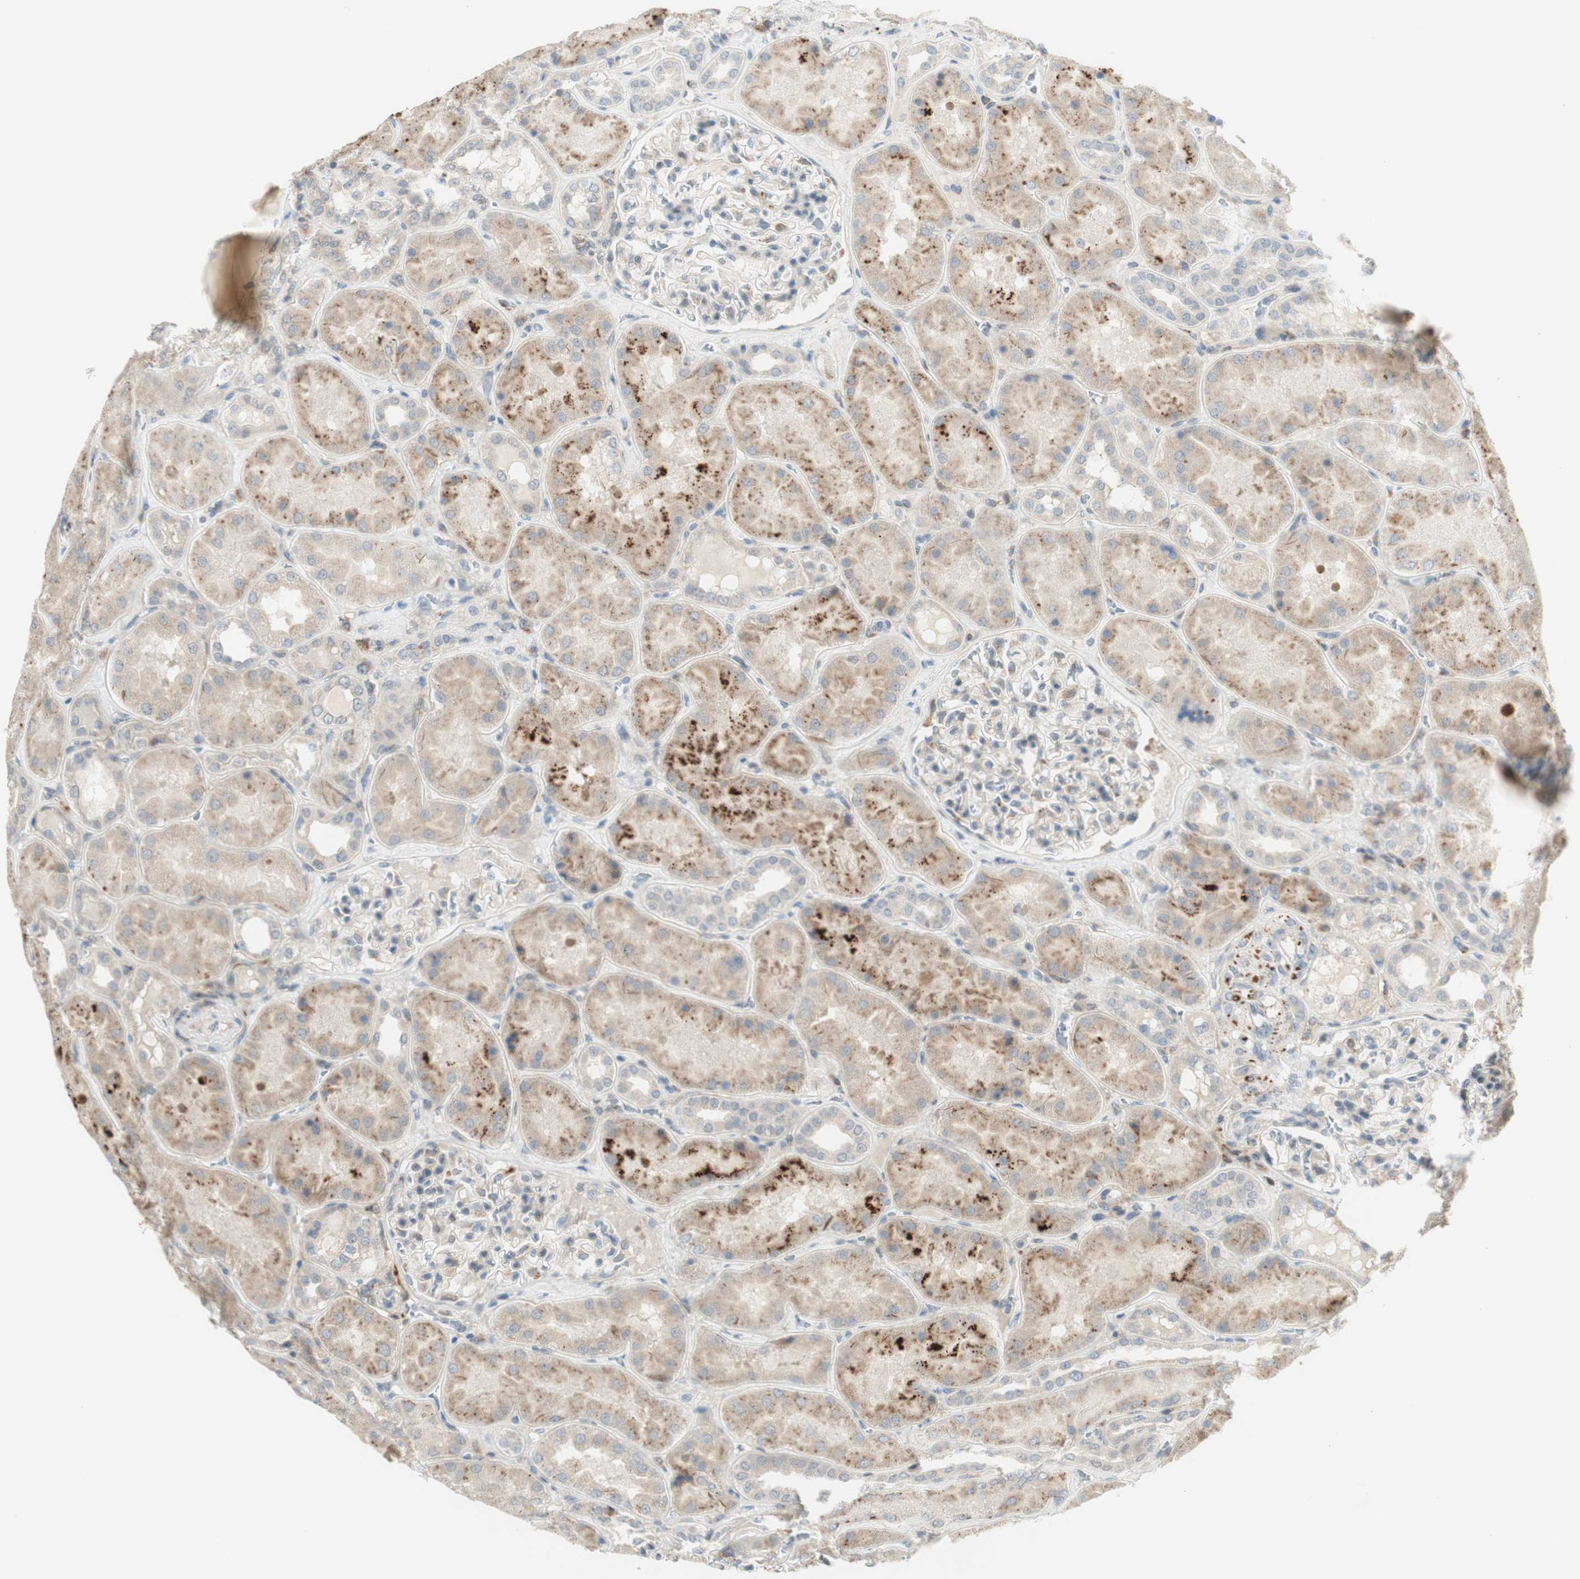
{"staining": {"intensity": "weak", "quantity": "<25%", "location": "cytoplasmic/membranous"}, "tissue": "kidney", "cell_type": "Cells in glomeruli", "image_type": "normal", "snomed": [{"axis": "morphology", "description": "Normal tissue, NOS"}, {"axis": "topography", "description": "Kidney"}], "caption": "A high-resolution micrograph shows immunohistochemistry staining of normal kidney, which exhibits no significant staining in cells in glomeruli. (Stains: DAB (3,3'-diaminobenzidine) immunohistochemistry with hematoxylin counter stain, Microscopy: brightfield microscopy at high magnification).", "gene": "GAPT", "patient": {"sex": "female", "age": 56}}